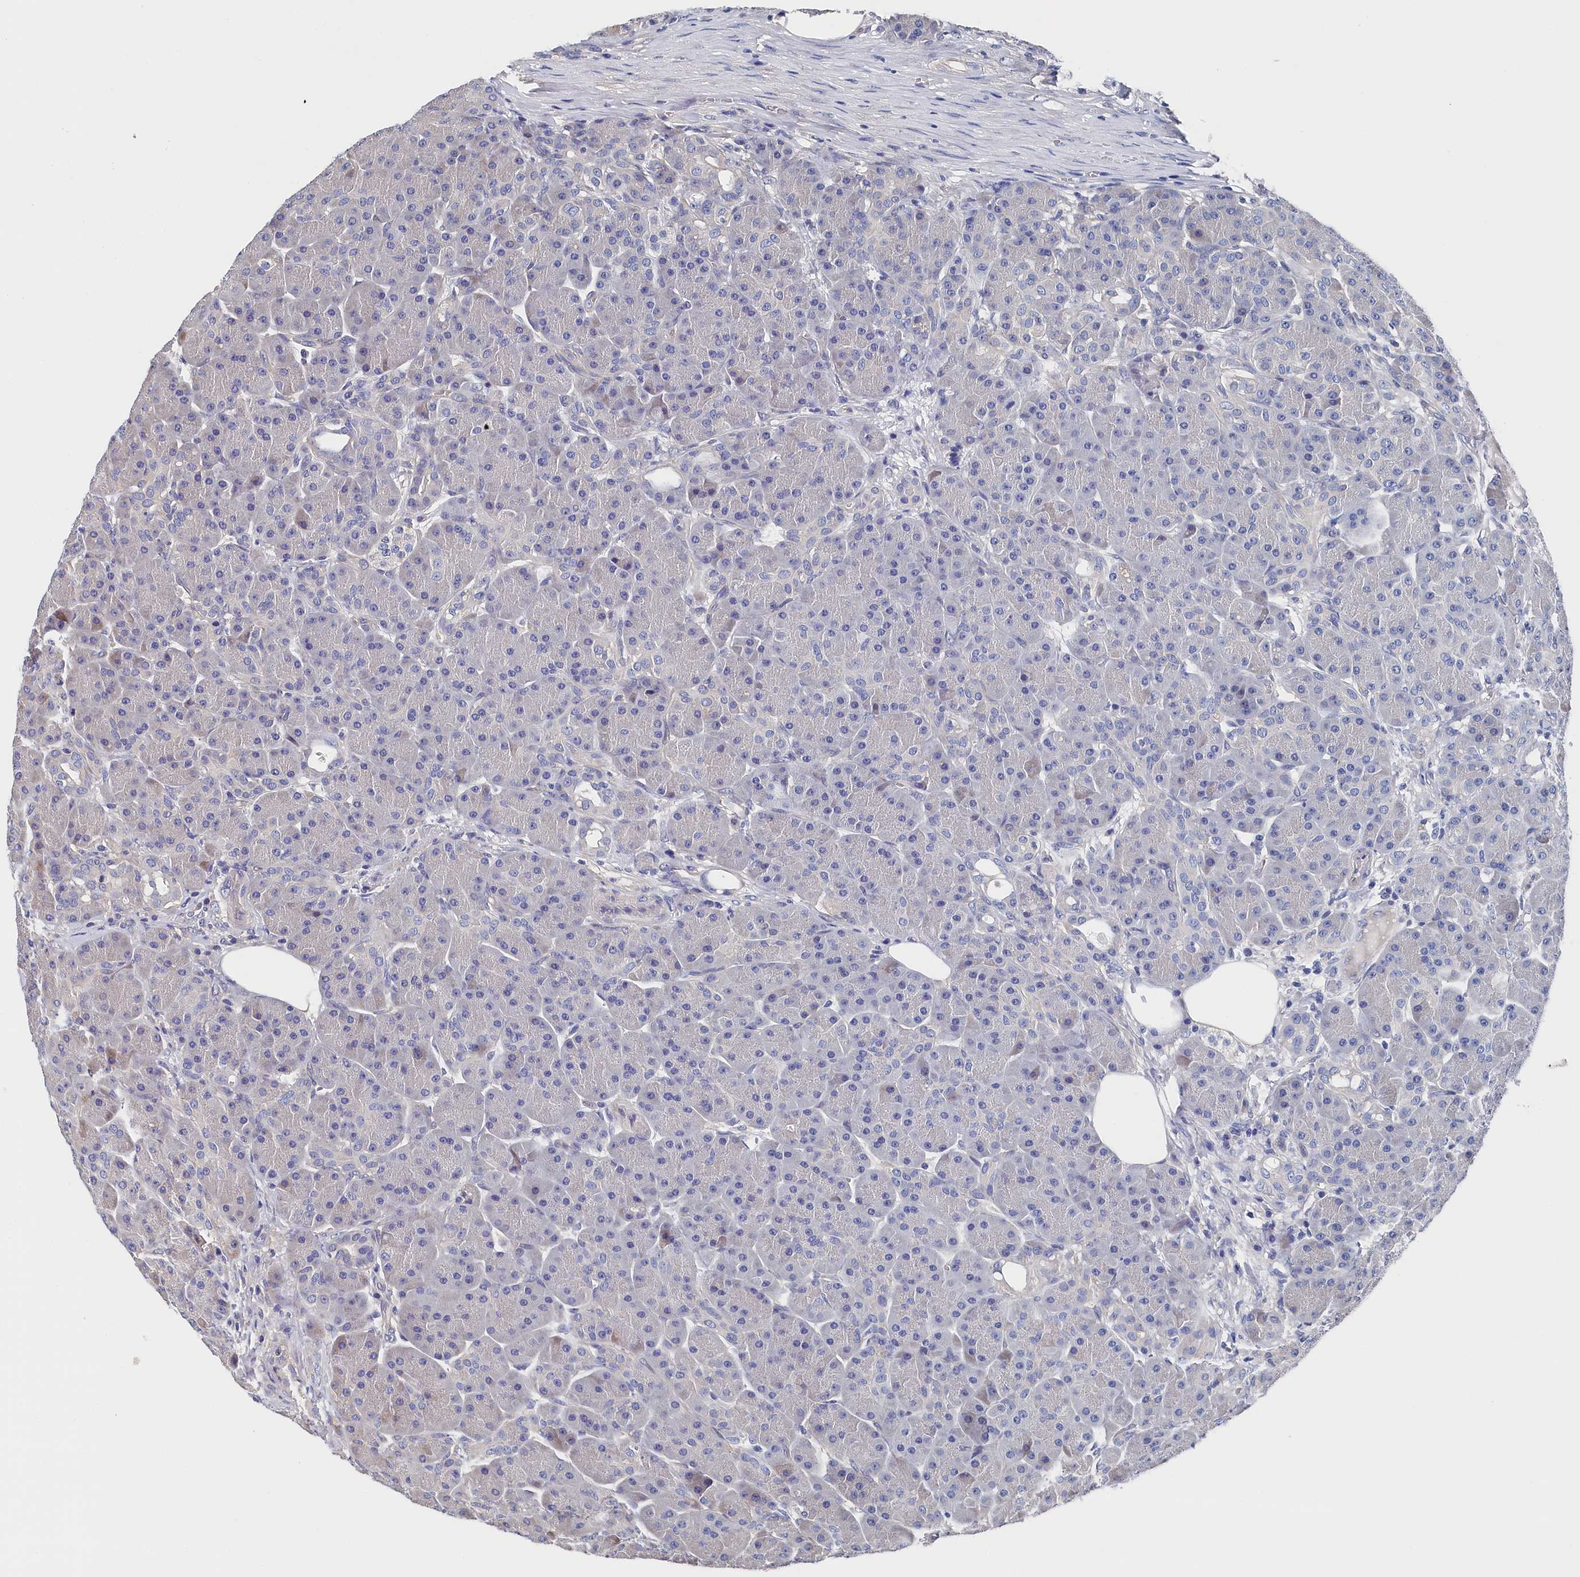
{"staining": {"intensity": "negative", "quantity": "none", "location": "none"}, "tissue": "pancreas", "cell_type": "Exocrine glandular cells", "image_type": "normal", "snomed": [{"axis": "morphology", "description": "Normal tissue, NOS"}, {"axis": "topography", "description": "Pancreas"}], "caption": "Benign pancreas was stained to show a protein in brown. There is no significant positivity in exocrine glandular cells. (DAB immunohistochemistry (IHC) visualized using brightfield microscopy, high magnification).", "gene": "BHMT", "patient": {"sex": "male", "age": 63}}